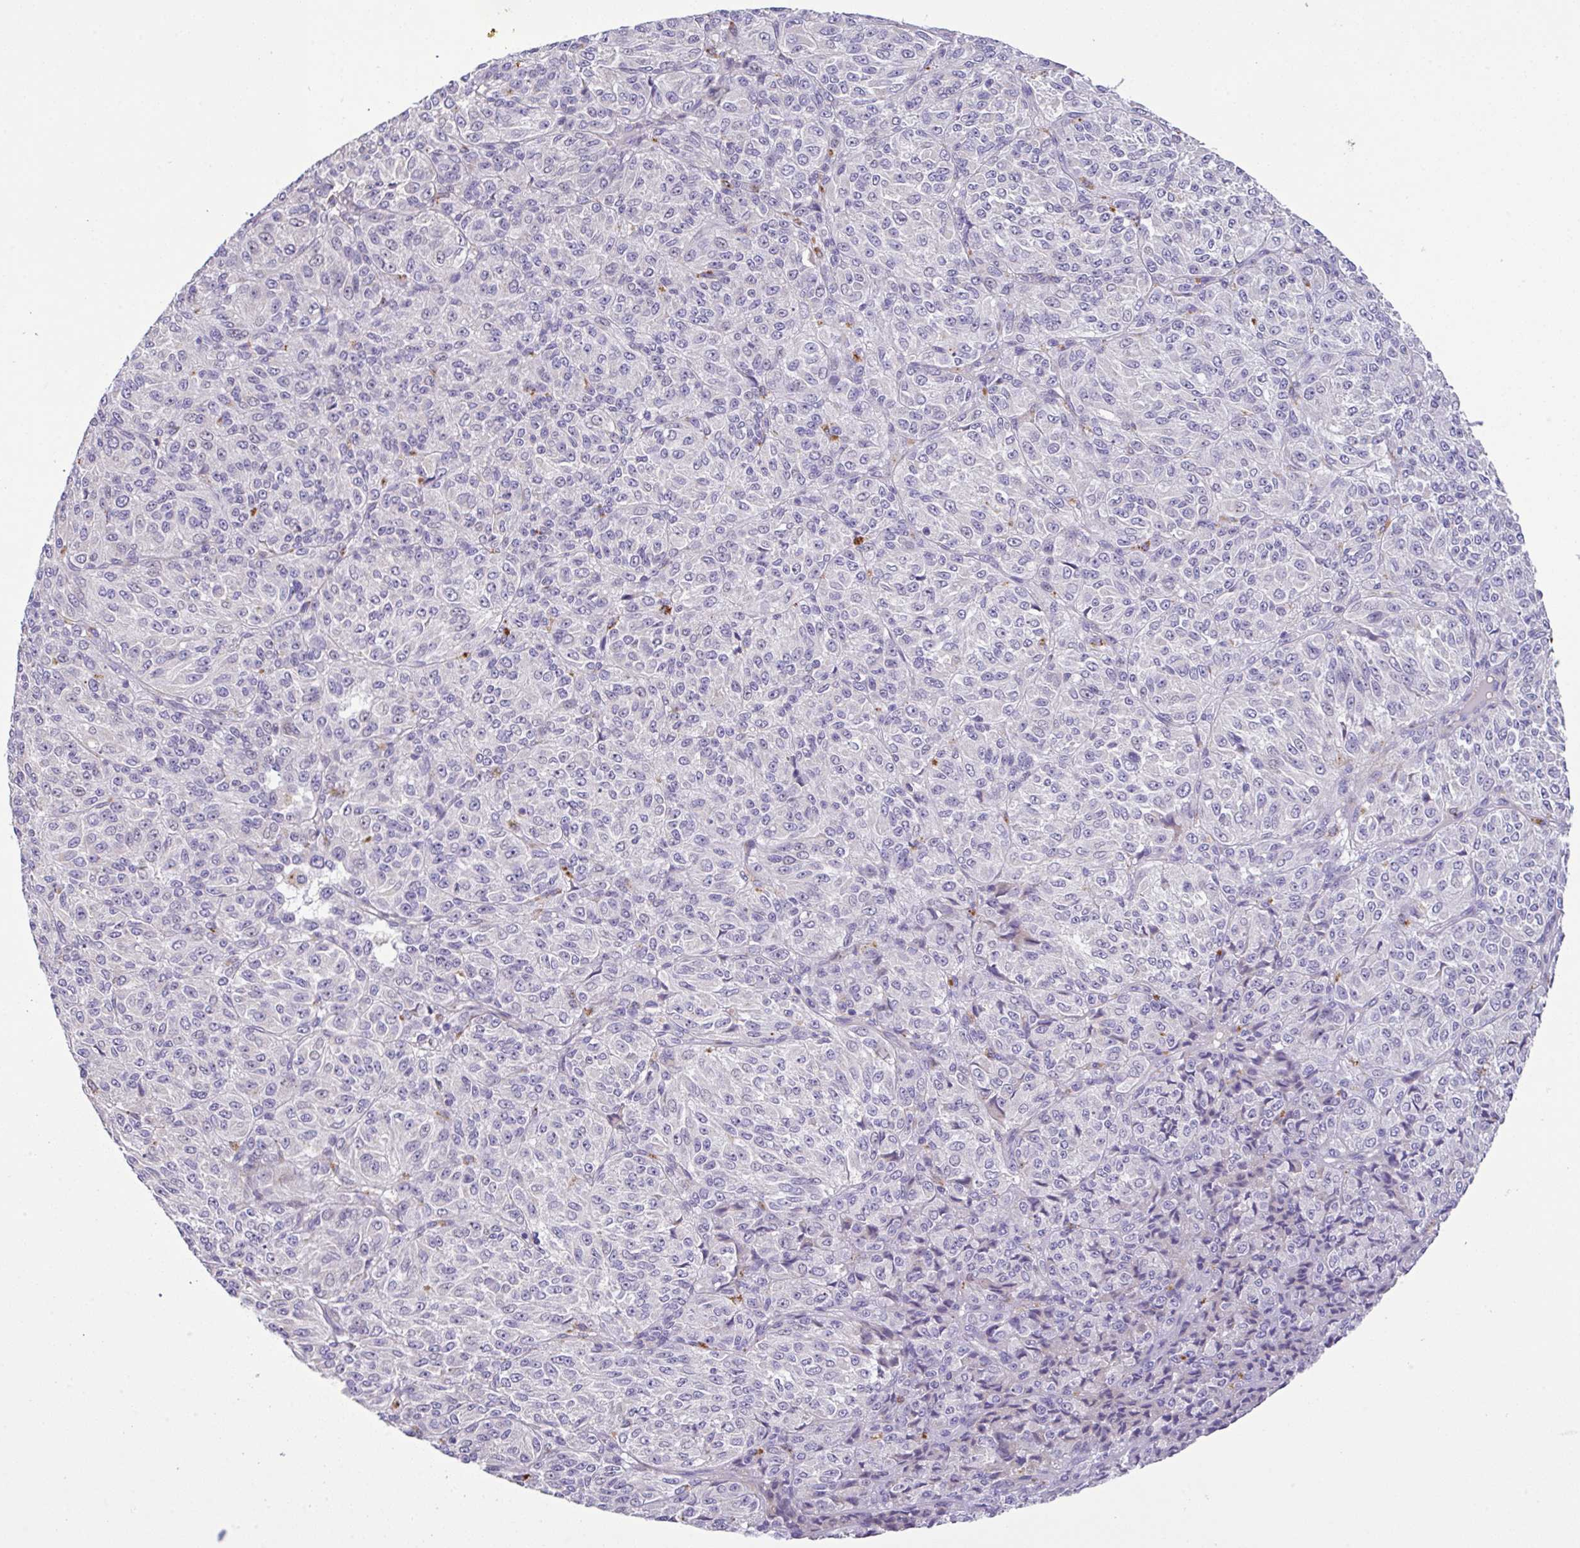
{"staining": {"intensity": "negative", "quantity": "none", "location": "none"}, "tissue": "melanoma", "cell_type": "Tumor cells", "image_type": "cancer", "snomed": [{"axis": "morphology", "description": "Malignant melanoma, Metastatic site"}, {"axis": "topography", "description": "Brain"}], "caption": "Immunohistochemistry photomicrograph of malignant melanoma (metastatic site) stained for a protein (brown), which demonstrates no staining in tumor cells.", "gene": "EPN3", "patient": {"sex": "female", "age": 56}}